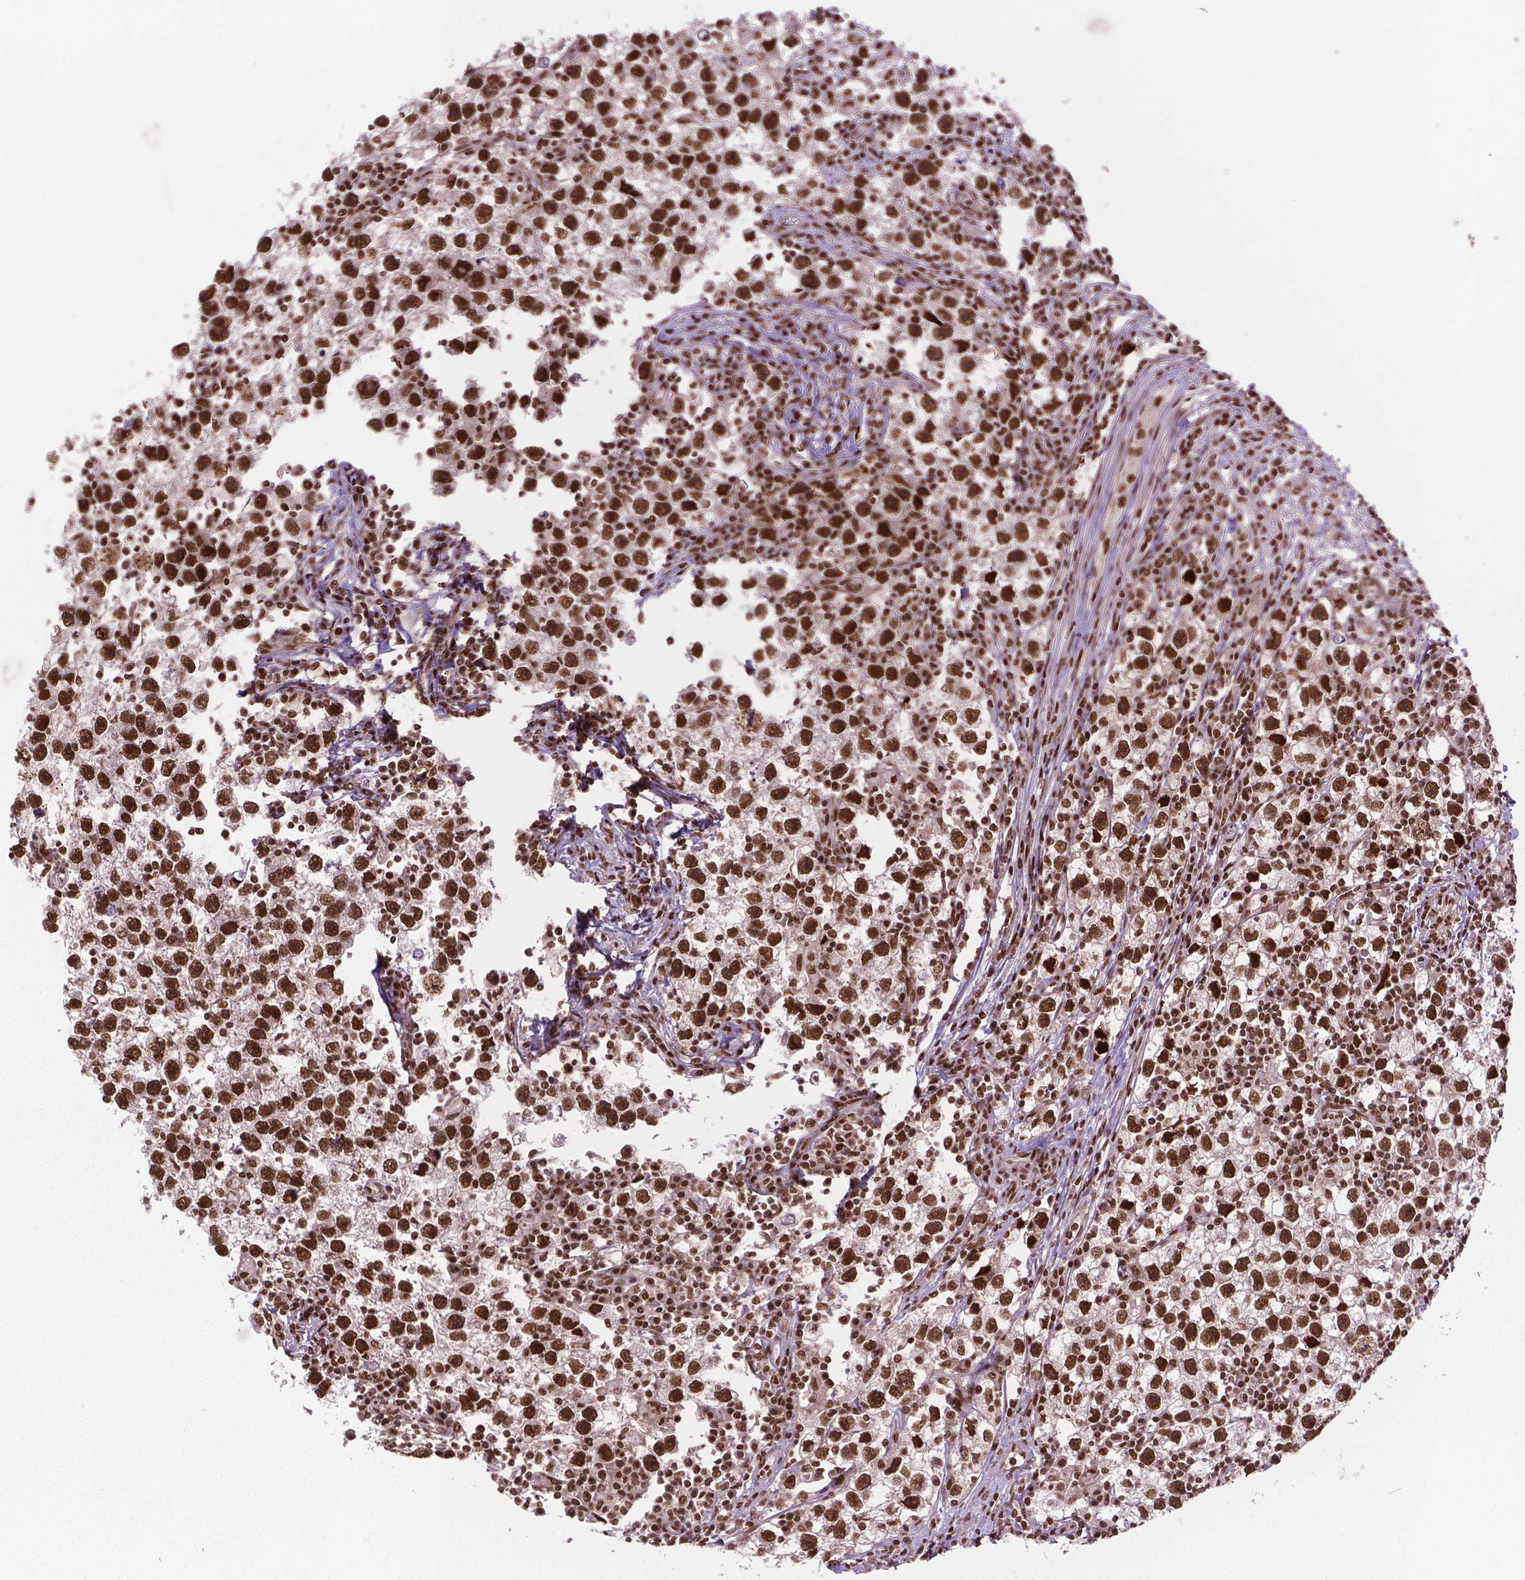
{"staining": {"intensity": "strong", "quantity": ">75%", "location": "nuclear"}, "tissue": "testis cancer", "cell_type": "Tumor cells", "image_type": "cancer", "snomed": [{"axis": "morphology", "description": "Seminoma, NOS"}, {"axis": "topography", "description": "Testis"}], "caption": "A histopathology image of seminoma (testis) stained for a protein reveals strong nuclear brown staining in tumor cells.", "gene": "SIRT6", "patient": {"sex": "male", "age": 30}}